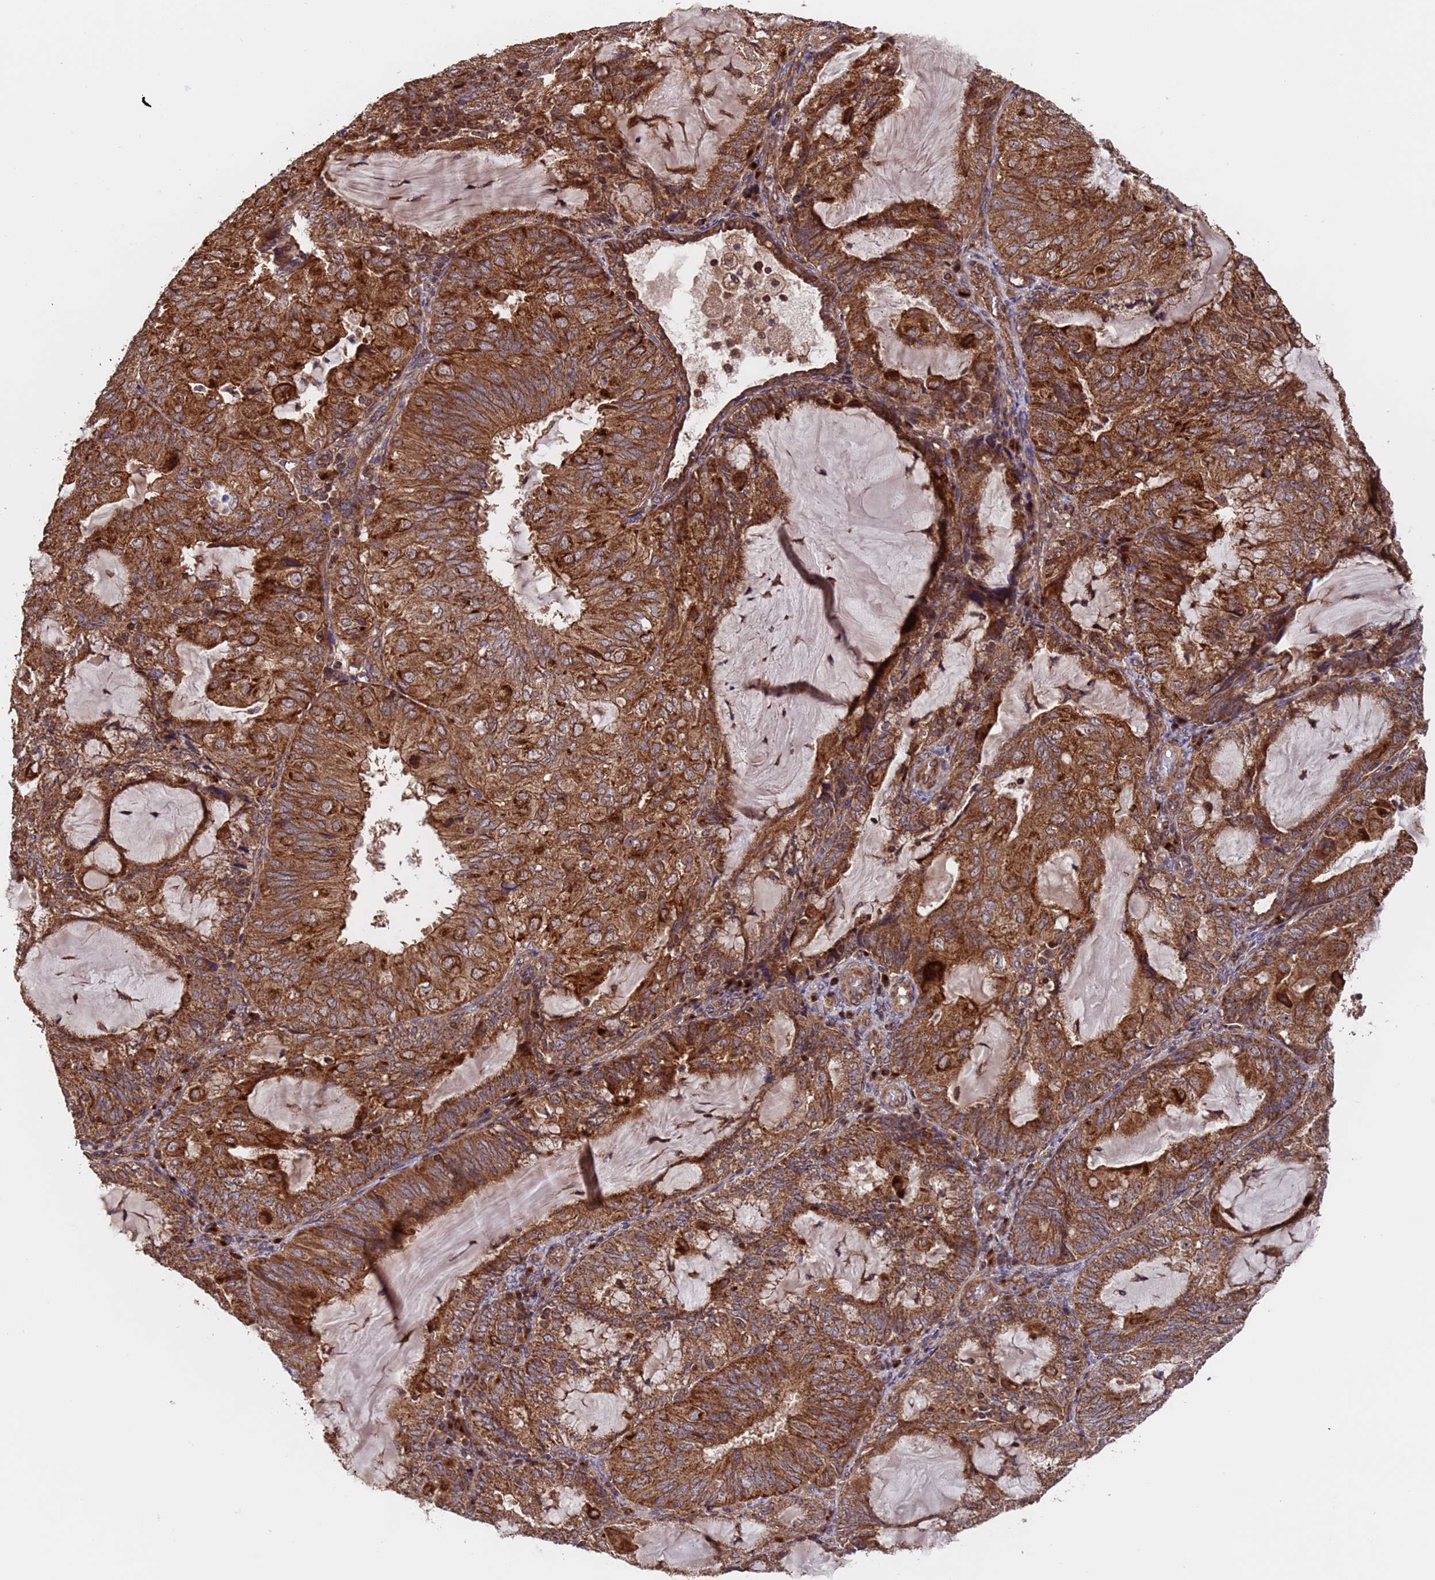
{"staining": {"intensity": "strong", "quantity": ">75%", "location": "cytoplasmic/membranous"}, "tissue": "endometrial cancer", "cell_type": "Tumor cells", "image_type": "cancer", "snomed": [{"axis": "morphology", "description": "Adenocarcinoma, NOS"}, {"axis": "topography", "description": "Endometrium"}], "caption": "Immunohistochemical staining of human adenocarcinoma (endometrial) demonstrates high levels of strong cytoplasmic/membranous protein expression in approximately >75% of tumor cells.", "gene": "TSR3", "patient": {"sex": "female", "age": 81}}